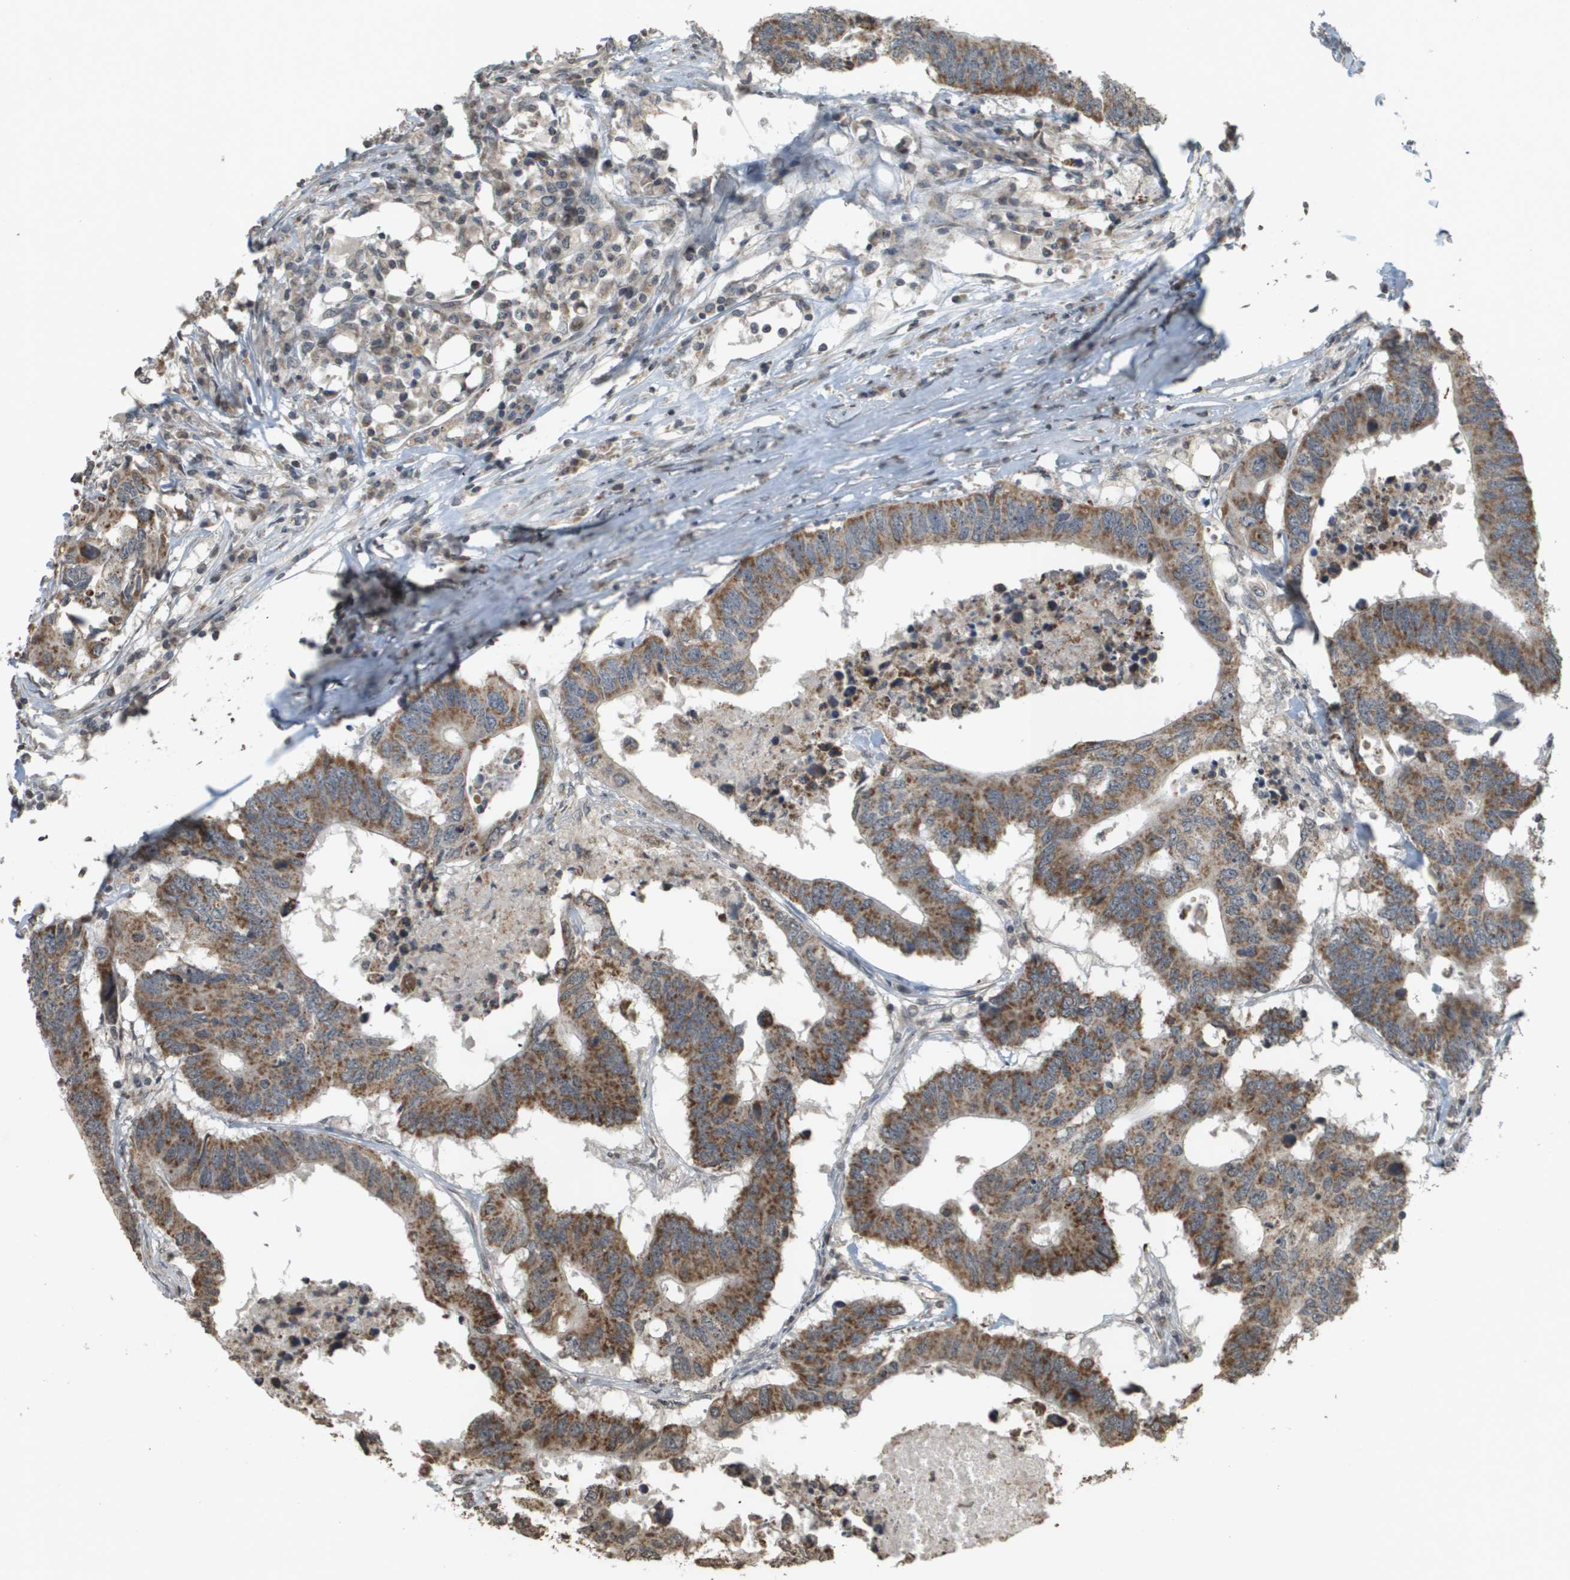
{"staining": {"intensity": "moderate", "quantity": ">75%", "location": "cytoplasmic/membranous"}, "tissue": "colorectal cancer", "cell_type": "Tumor cells", "image_type": "cancer", "snomed": [{"axis": "morphology", "description": "Adenocarcinoma, NOS"}, {"axis": "topography", "description": "Colon"}], "caption": "Approximately >75% of tumor cells in colorectal cancer (adenocarcinoma) demonstrate moderate cytoplasmic/membranous protein expression as visualized by brown immunohistochemical staining.", "gene": "RAB21", "patient": {"sex": "male", "age": 71}}